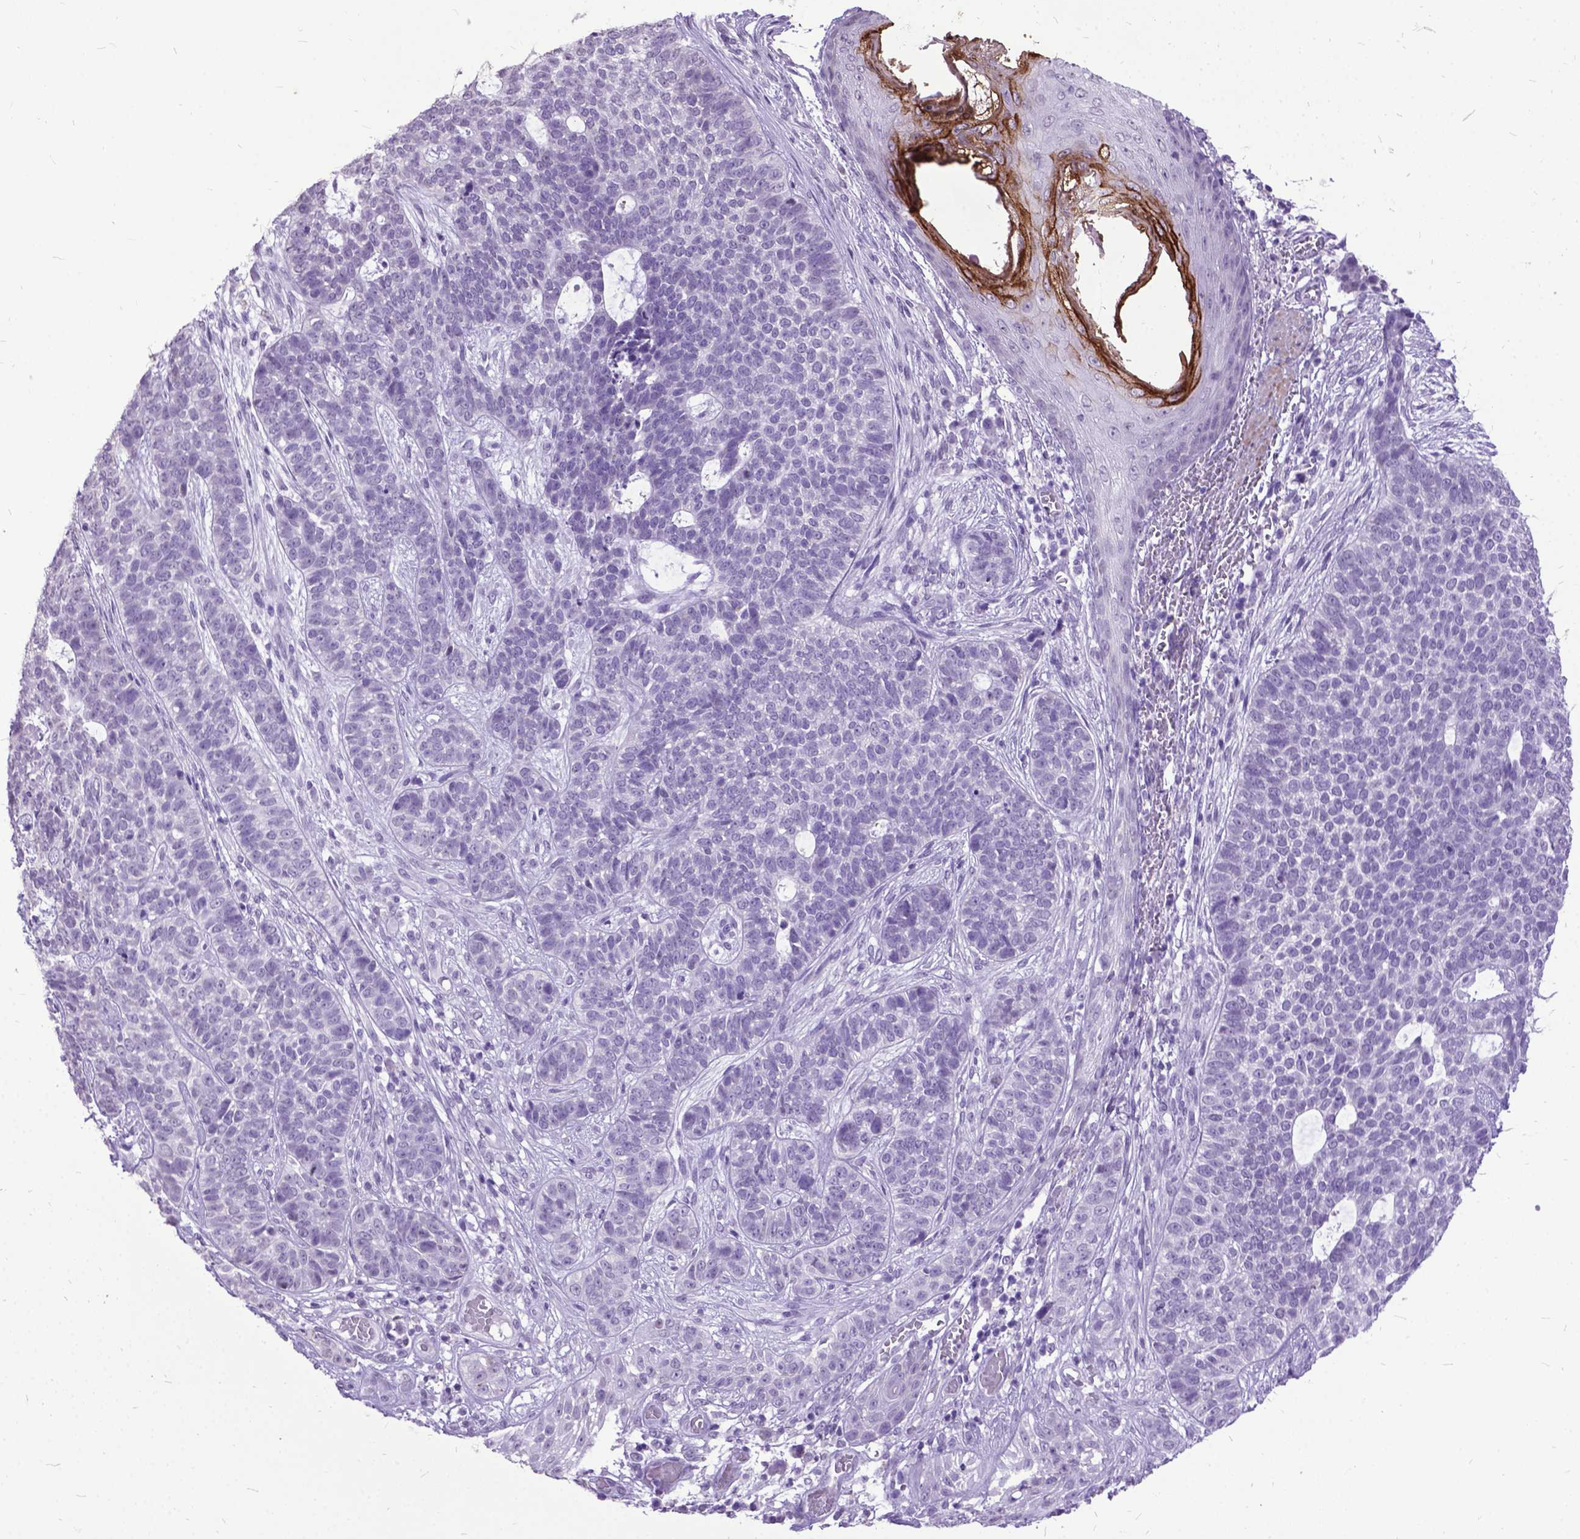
{"staining": {"intensity": "negative", "quantity": "none", "location": "none"}, "tissue": "skin cancer", "cell_type": "Tumor cells", "image_type": "cancer", "snomed": [{"axis": "morphology", "description": "Basal cell carcinoma"}, {"axis": "topography", "description": "Skin"}], "caption": "Photomicrograph shows no significant protein positivity in tumor cells of skin cancer.", "gene": "MARCHF10", "patient": {"sex": "female", "age": 69}}